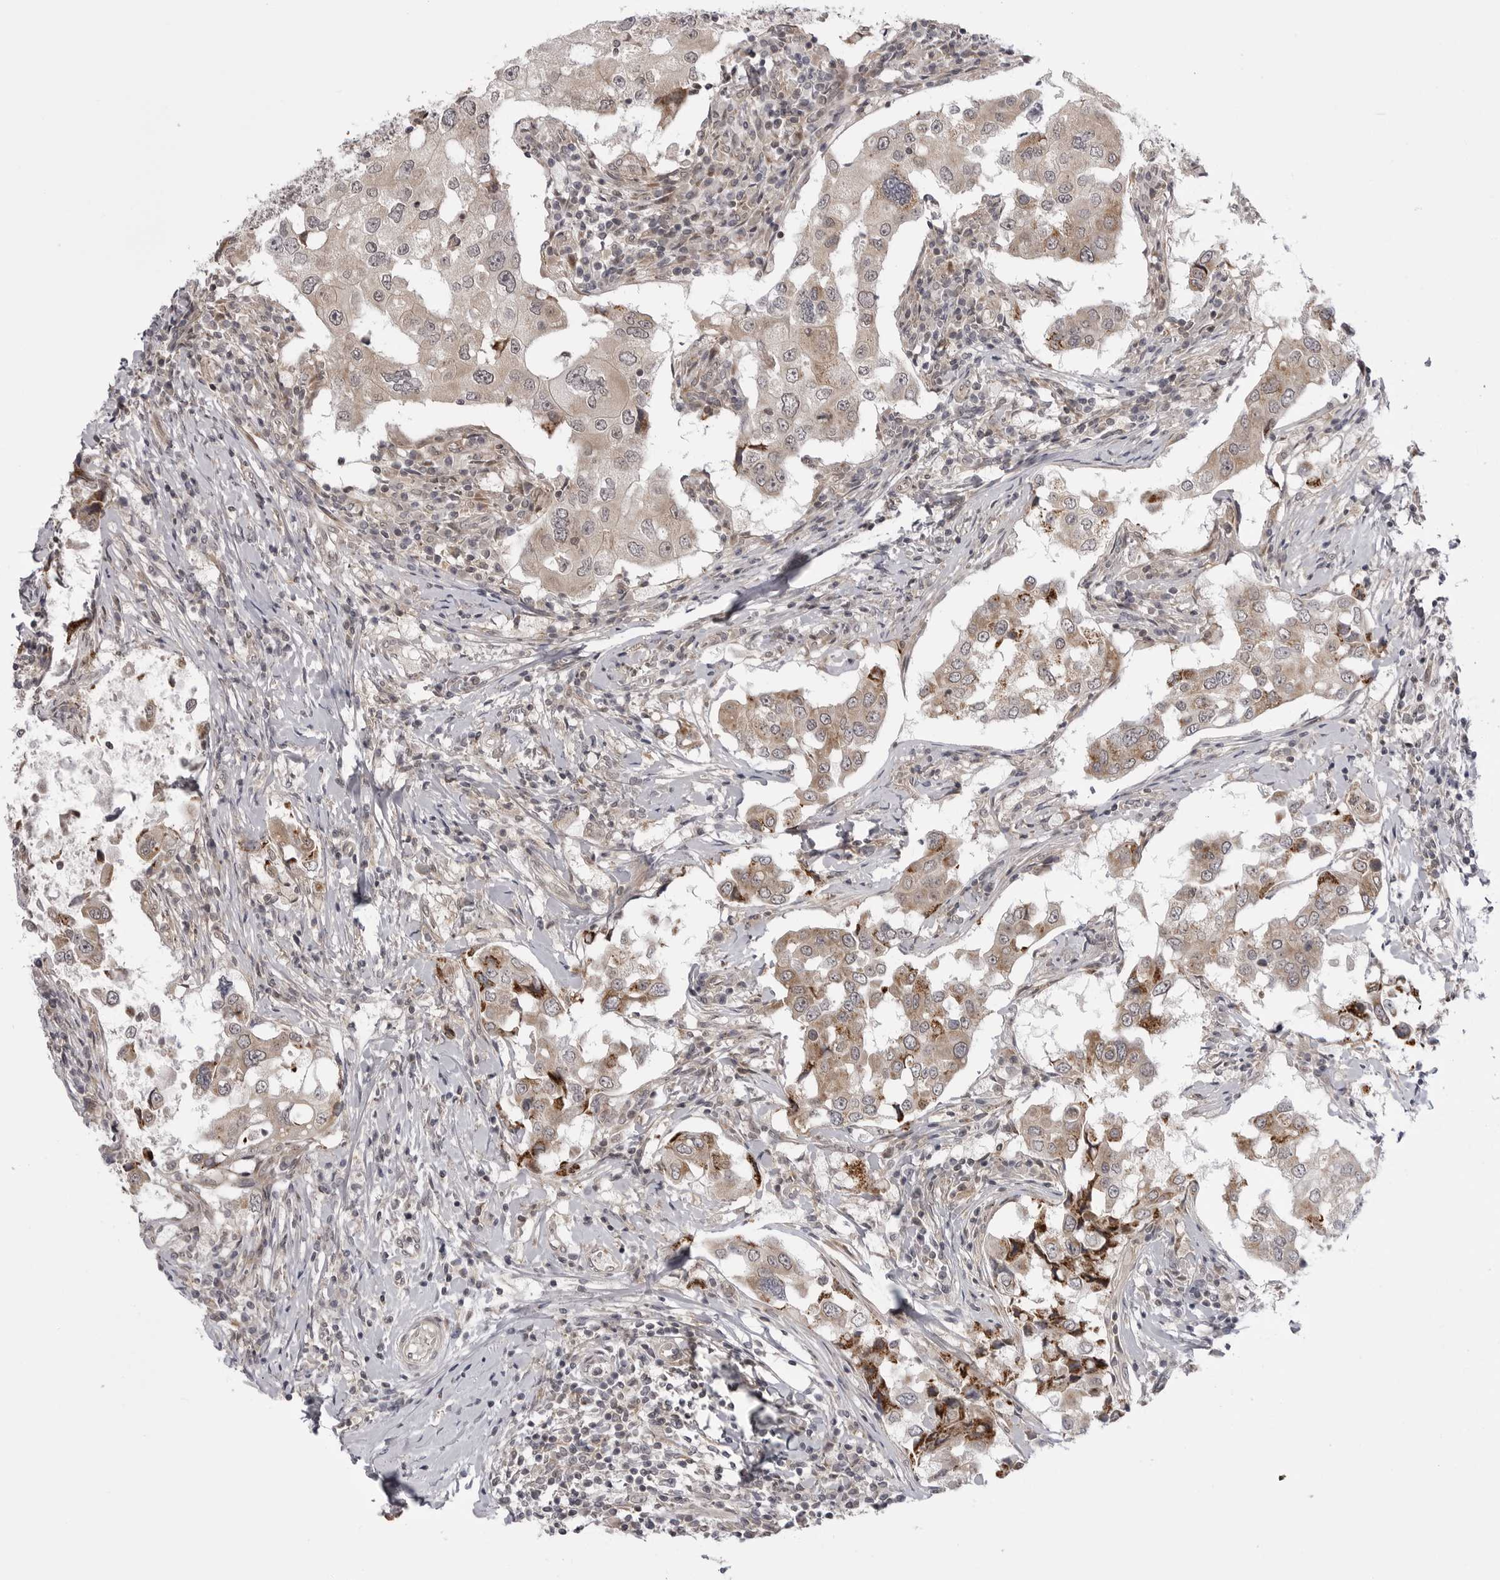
{"staining": {"intensity": "moderate", "quantity": ">75%", "location": "cytoplasmic/membranous"}, "tissue": "breast cancer", "cell_type": "Tumor cells", "image_type": "cancer", "snomed": [{"axis": "morphology", "description": "Duct carcinoma"}, {"axis": "topography", "description": "Breast"}], "caption": "Breast cancer (infiltrating ductal carcinoma) stained for a protein reveals moderate cytoplasmic/membranous positivity in tumor cells.", "gene": "CCDC18", "patient": {"sex": "female", "age": 27}}